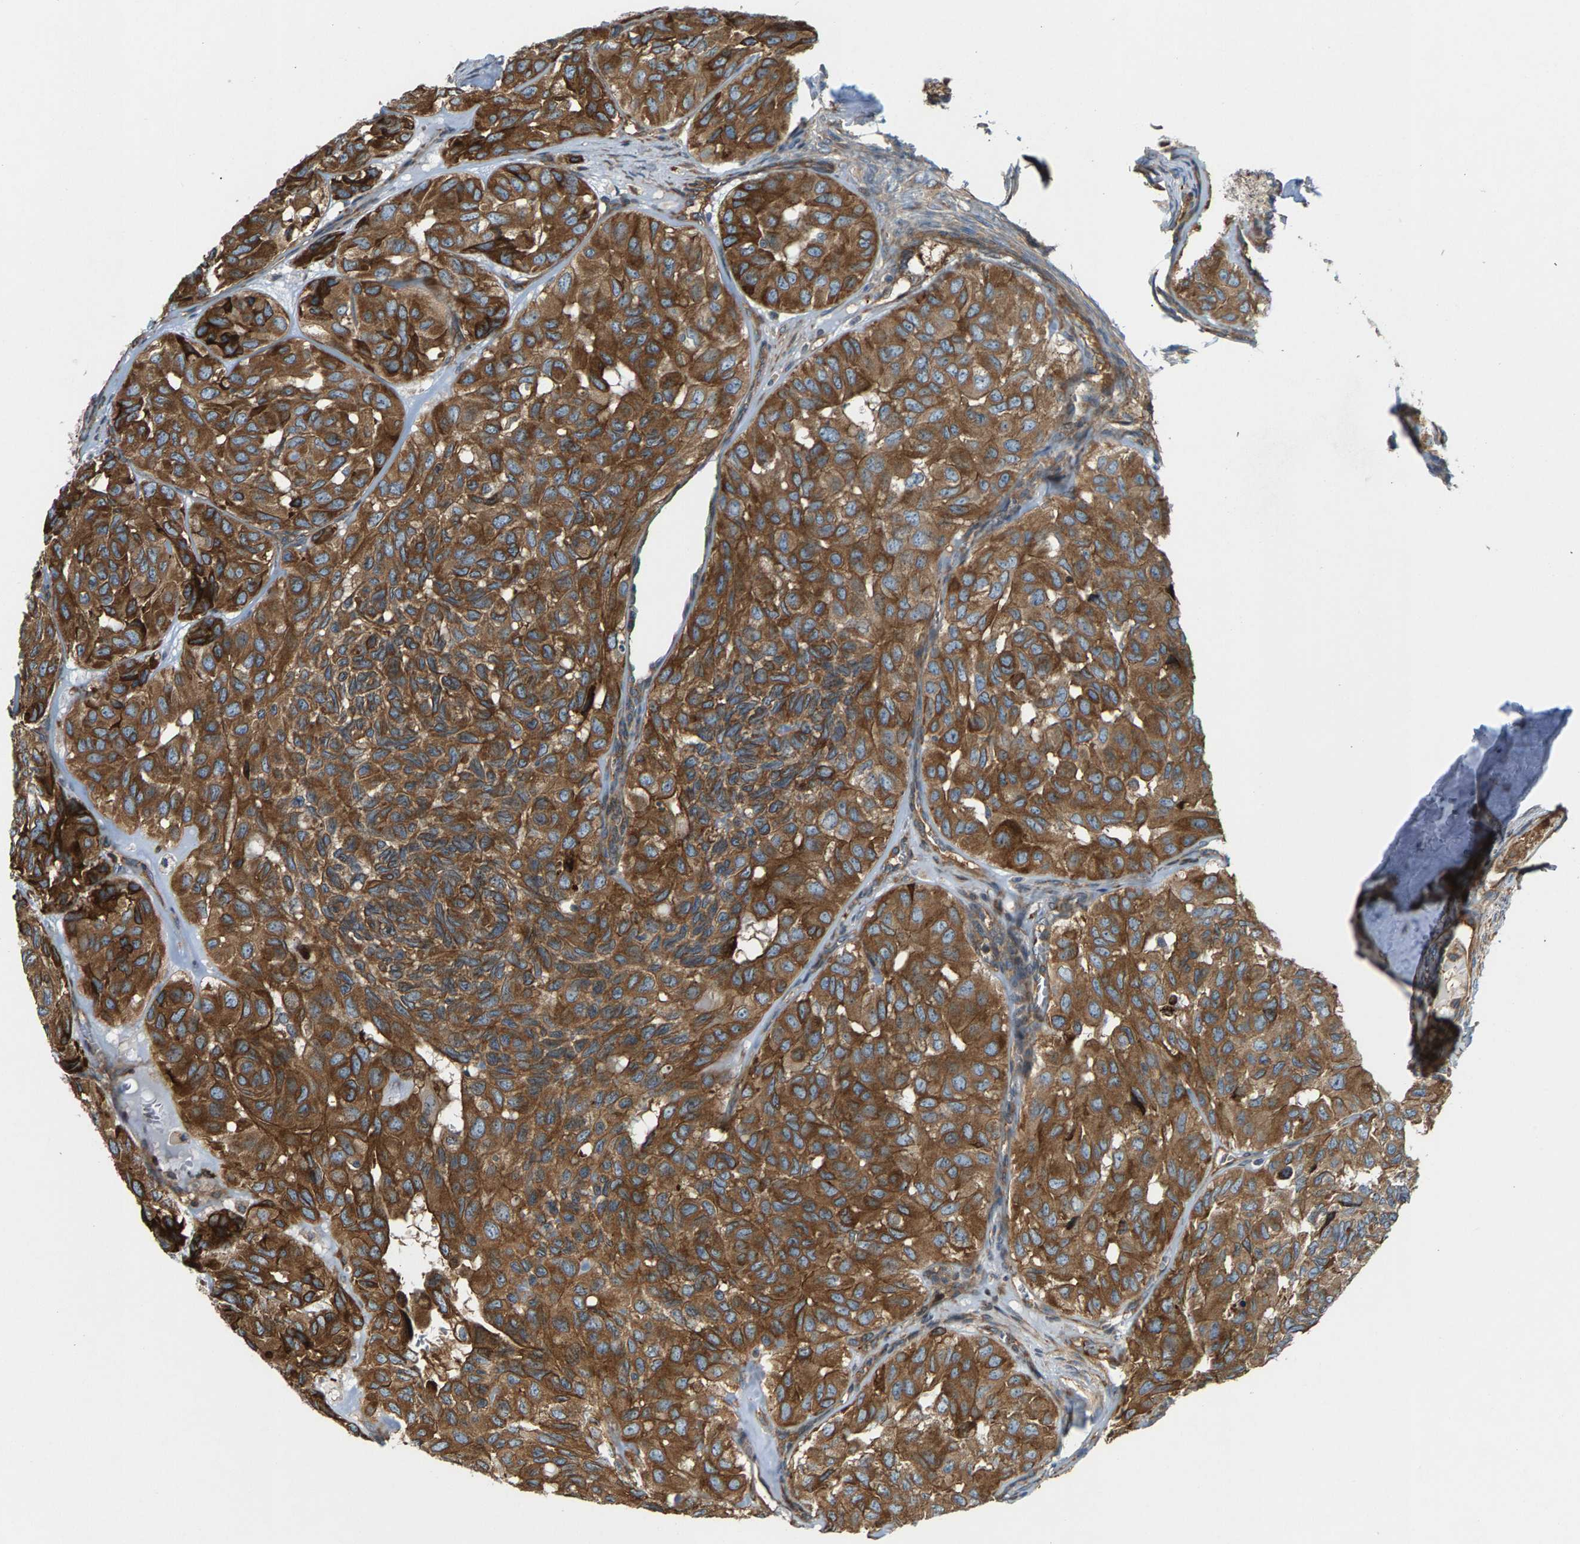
{"staining": {"intensity": "strong", "quantity": ">75%", "location": "cytoplasmic/membranous"}, "tissue": "head and neck cancer", "cell_type": "Tumor cells", "image_type": "cancer", "snomed": [{"axis": "morphology", "description": "Adenocarcinoma, NOS"}, {"axis": "topography", "description": "Salivary gland, NOS"}, {"axis": "topography", "description": "Head-Neck"}], "caption": "Immunohistochemistry (IHC) photomicrograph of human head and neck cancer (adenocarcinoma) stained for a protein (brown), which displays high levels of strong cytoplasmic/membranous staining in about >75% of tumor cells.", "gene": "PDCL", "patient": {"sex": "female", "age": 76}}